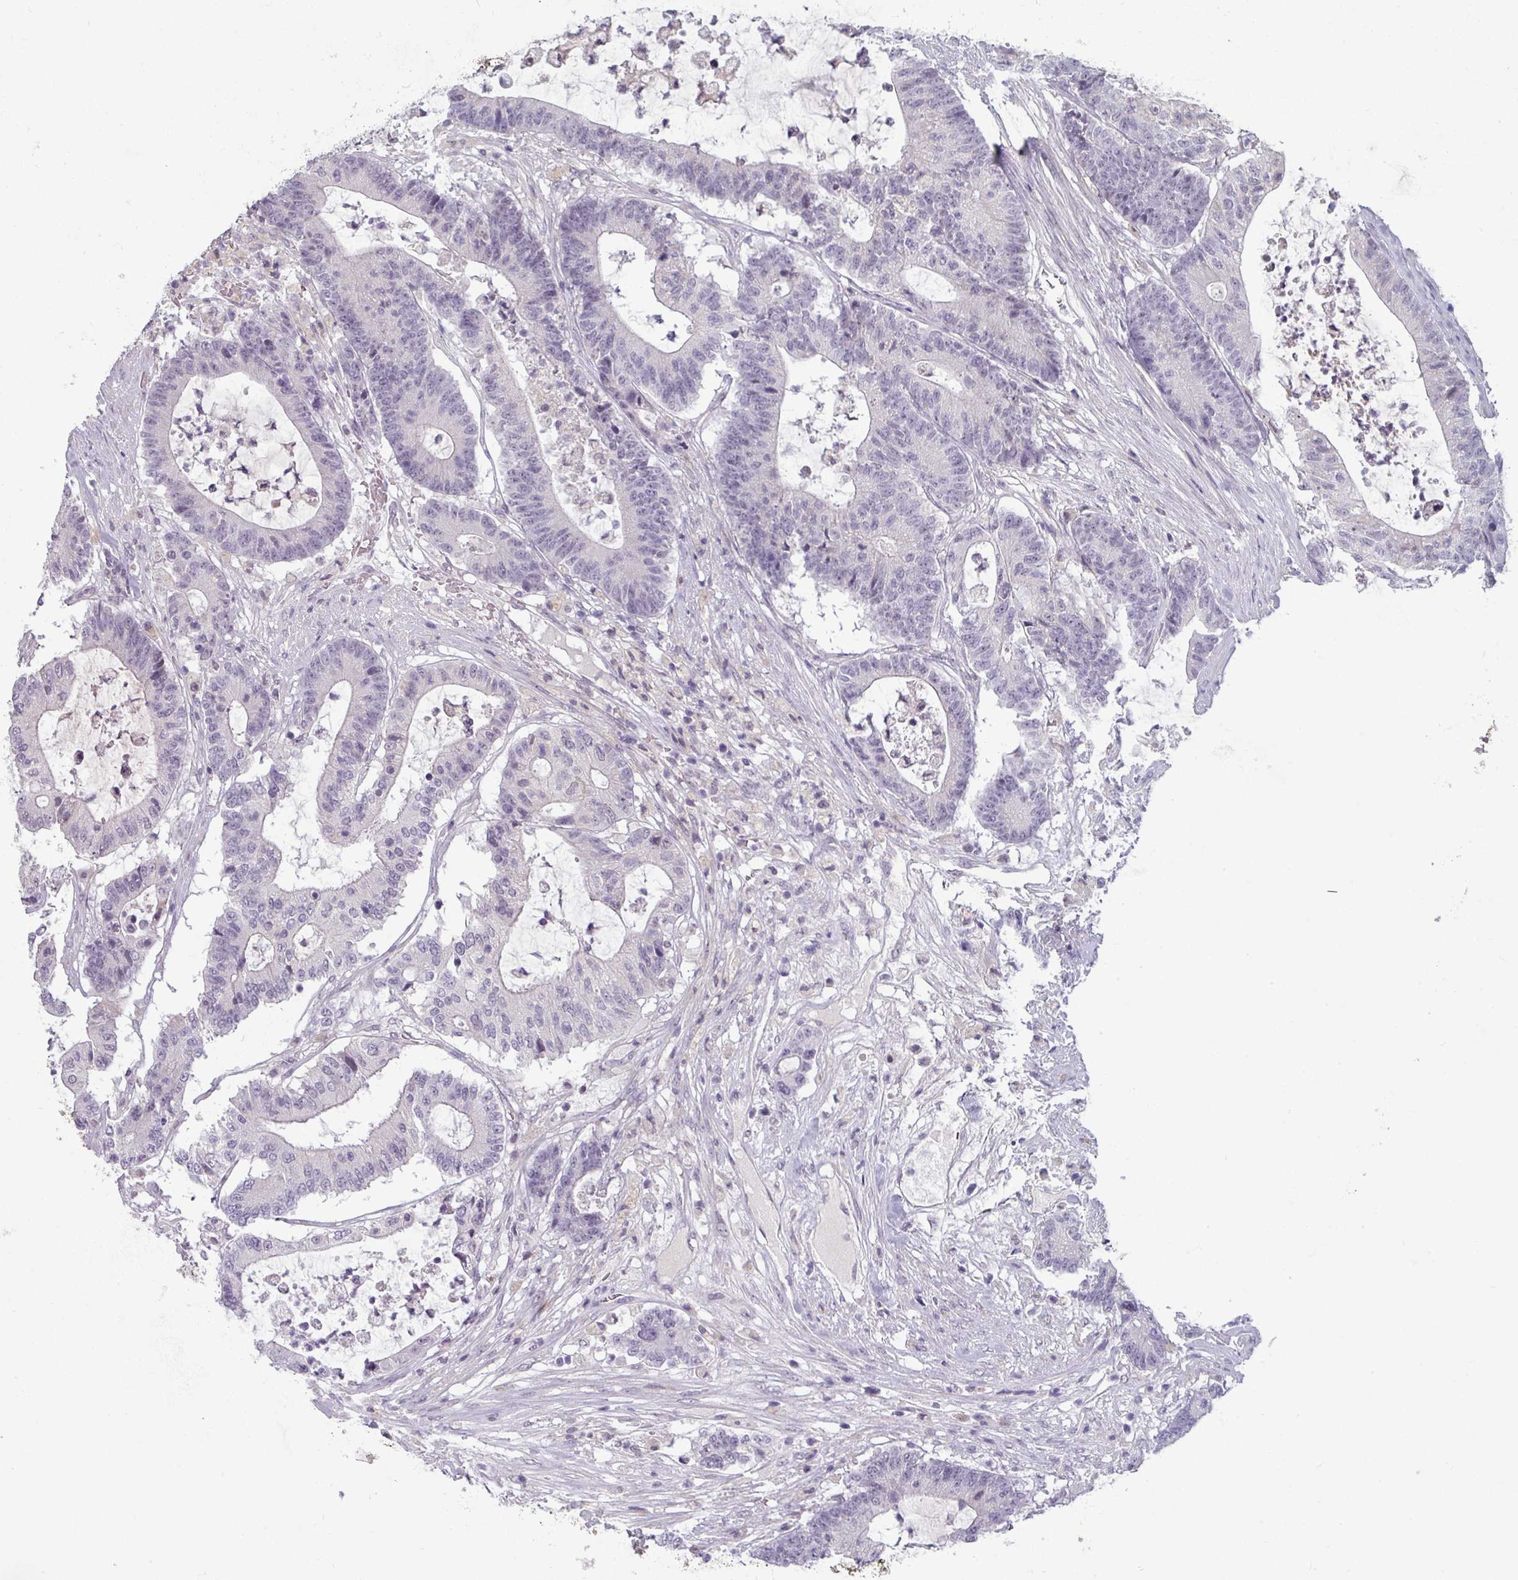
{"staining": {"intensity": "negative", "quantity": "none", "location": "none"}, "tissue": "colorectal cancer", "cell_type": "Tumor cells", "image_type": "cancer", "snomed": [{"axis": "morphology", "description": "Adenocarcinoma, NOS"}, {"axis": "topography", "description": "Colon"}], "caption": "Tumor cells show no significant protein positivity in colorectal adenocarcinoma. (DAB immunohistochemistry (IHC) visualized using brightfield microscopy, high magnification).", "gene": "UVSSA", "patient": {"sex": "female", "age": 84}}